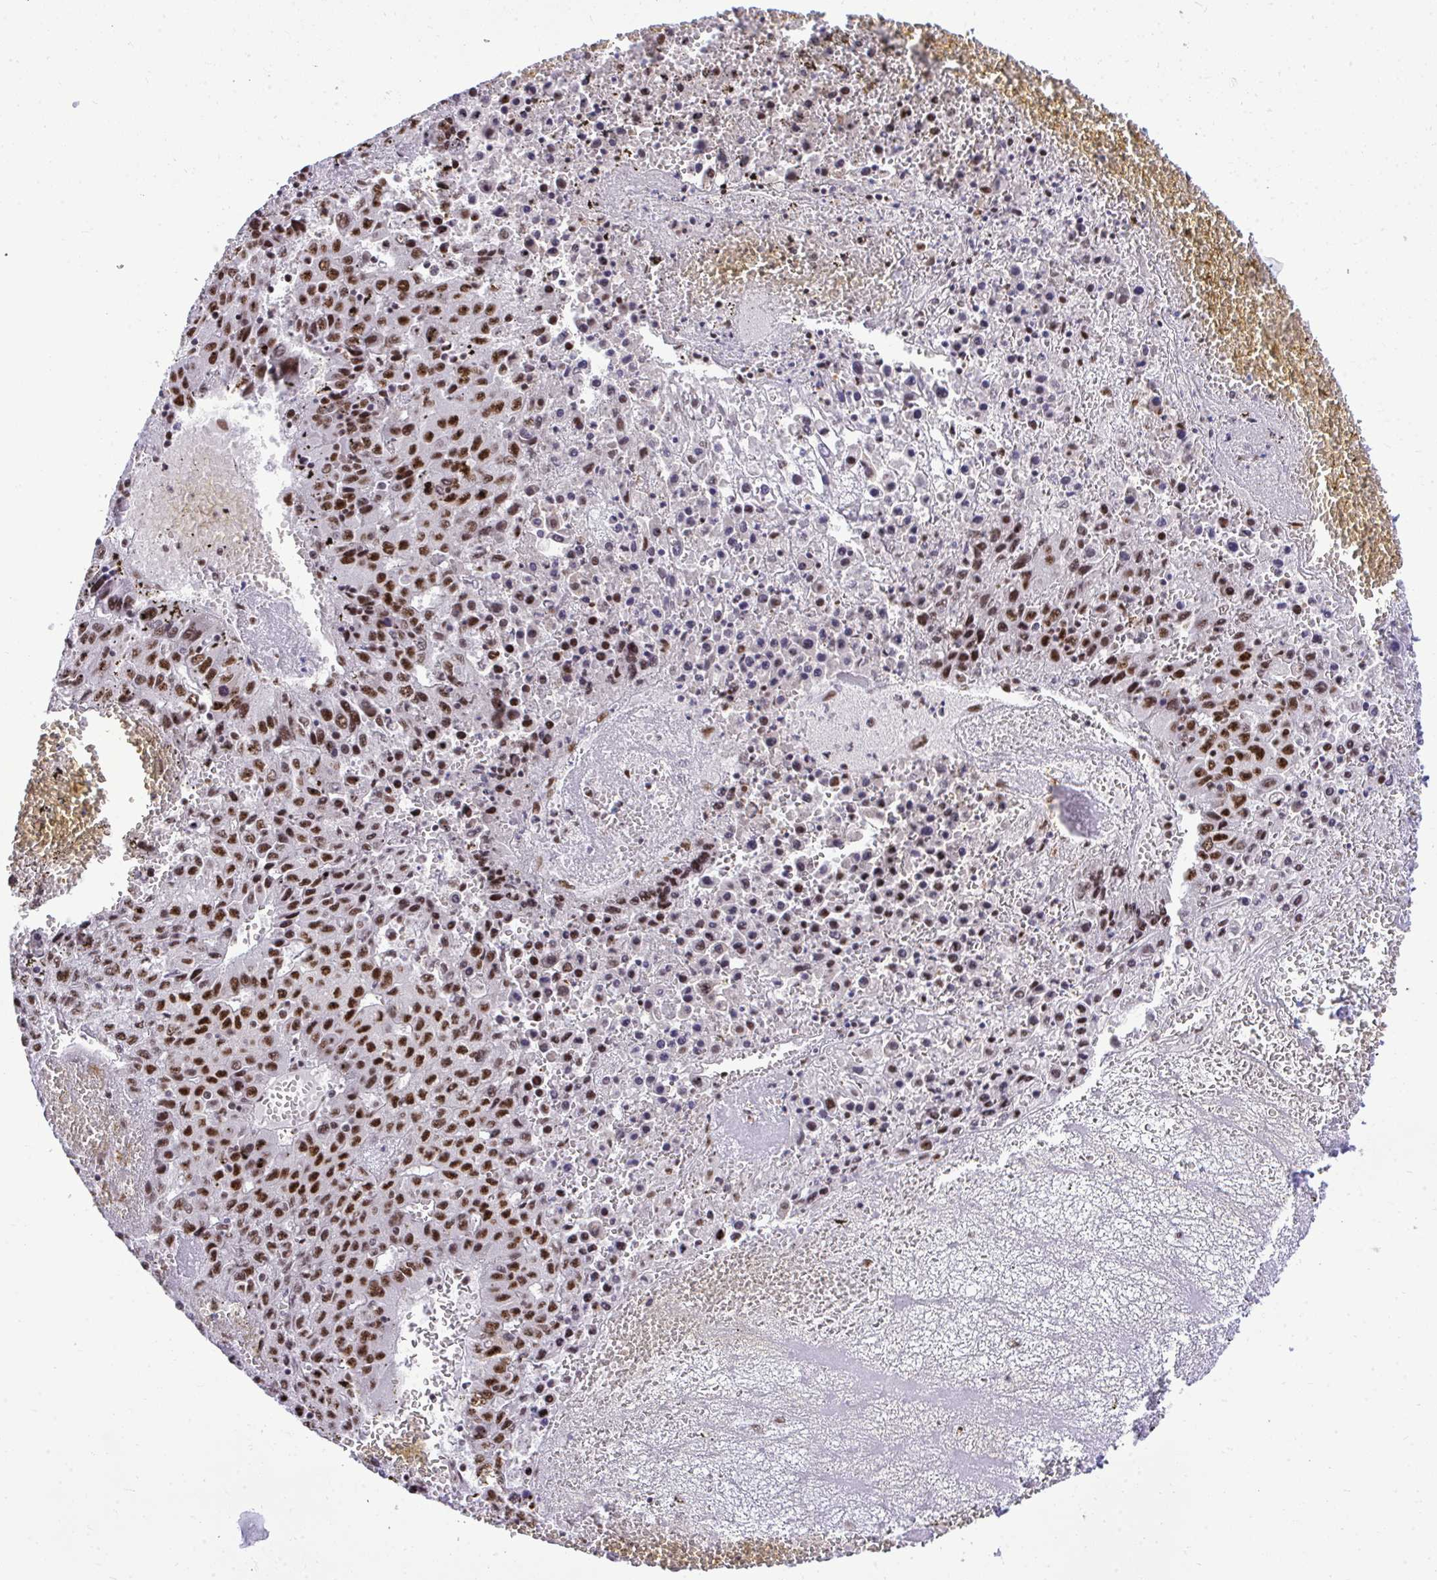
{"staining": {"intensity": "strong", "quantity": ">75%", "location": "nuclear"}, "tissue": "liver cancer", "cell_type": "Tumor cells", "image_type": "cancer", "snomed": [{"axis": "morphology", "description": "Carcinoma, Hepatocellular, NOS"}, {"axis": "topography", "description": "Liver"}], "caption": "IHC photomicrograph of neoplastic tissue: liver cancer (hepatocellular carcinoma) stained using immunohistochemistry exhibits high levels of strong protein expression localized specifically in the nuclear of tumor cells, appearing as a nuclear brown color.", "gene": "PRPF19", "patient": {"sex": "female", "age": 53}}